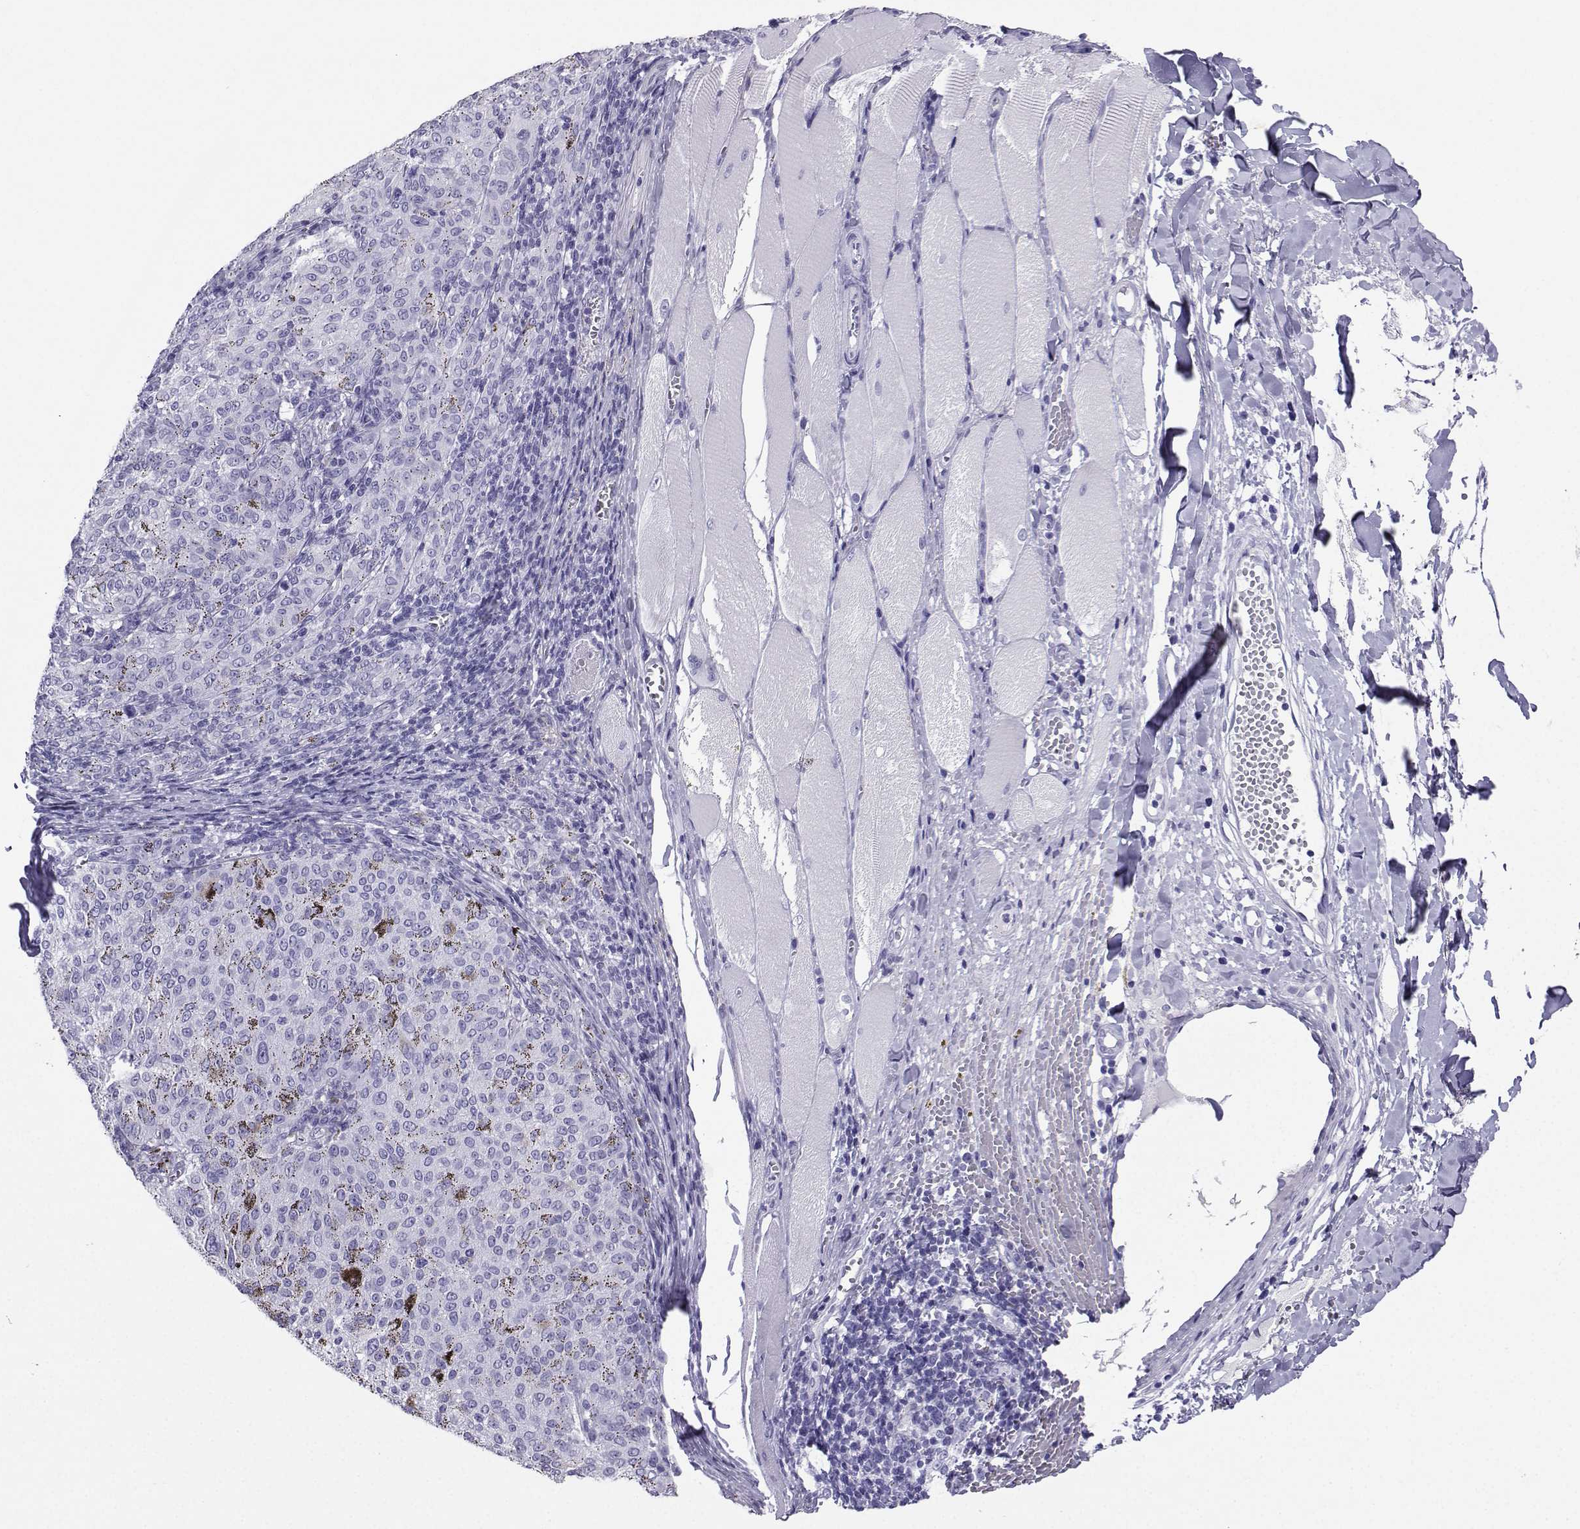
{"staining": {"intensity": "negative", "quantity": "none", "location": "none"}, "tissue": "melanoma", "cell_type": "Tumor cells", "image_type": "cancer", "snomed": [{"axis": "morphology", "description": "Malignant melanoma, NOS"}, {"axis": "topography", "description": "Skin"}], "caption": "DAB immunohistochemical staining of malignant melanoma shows no significant positivity in tumor cells.", "gene": "CD109", "patient": {"sex": "female", "age": 72}}